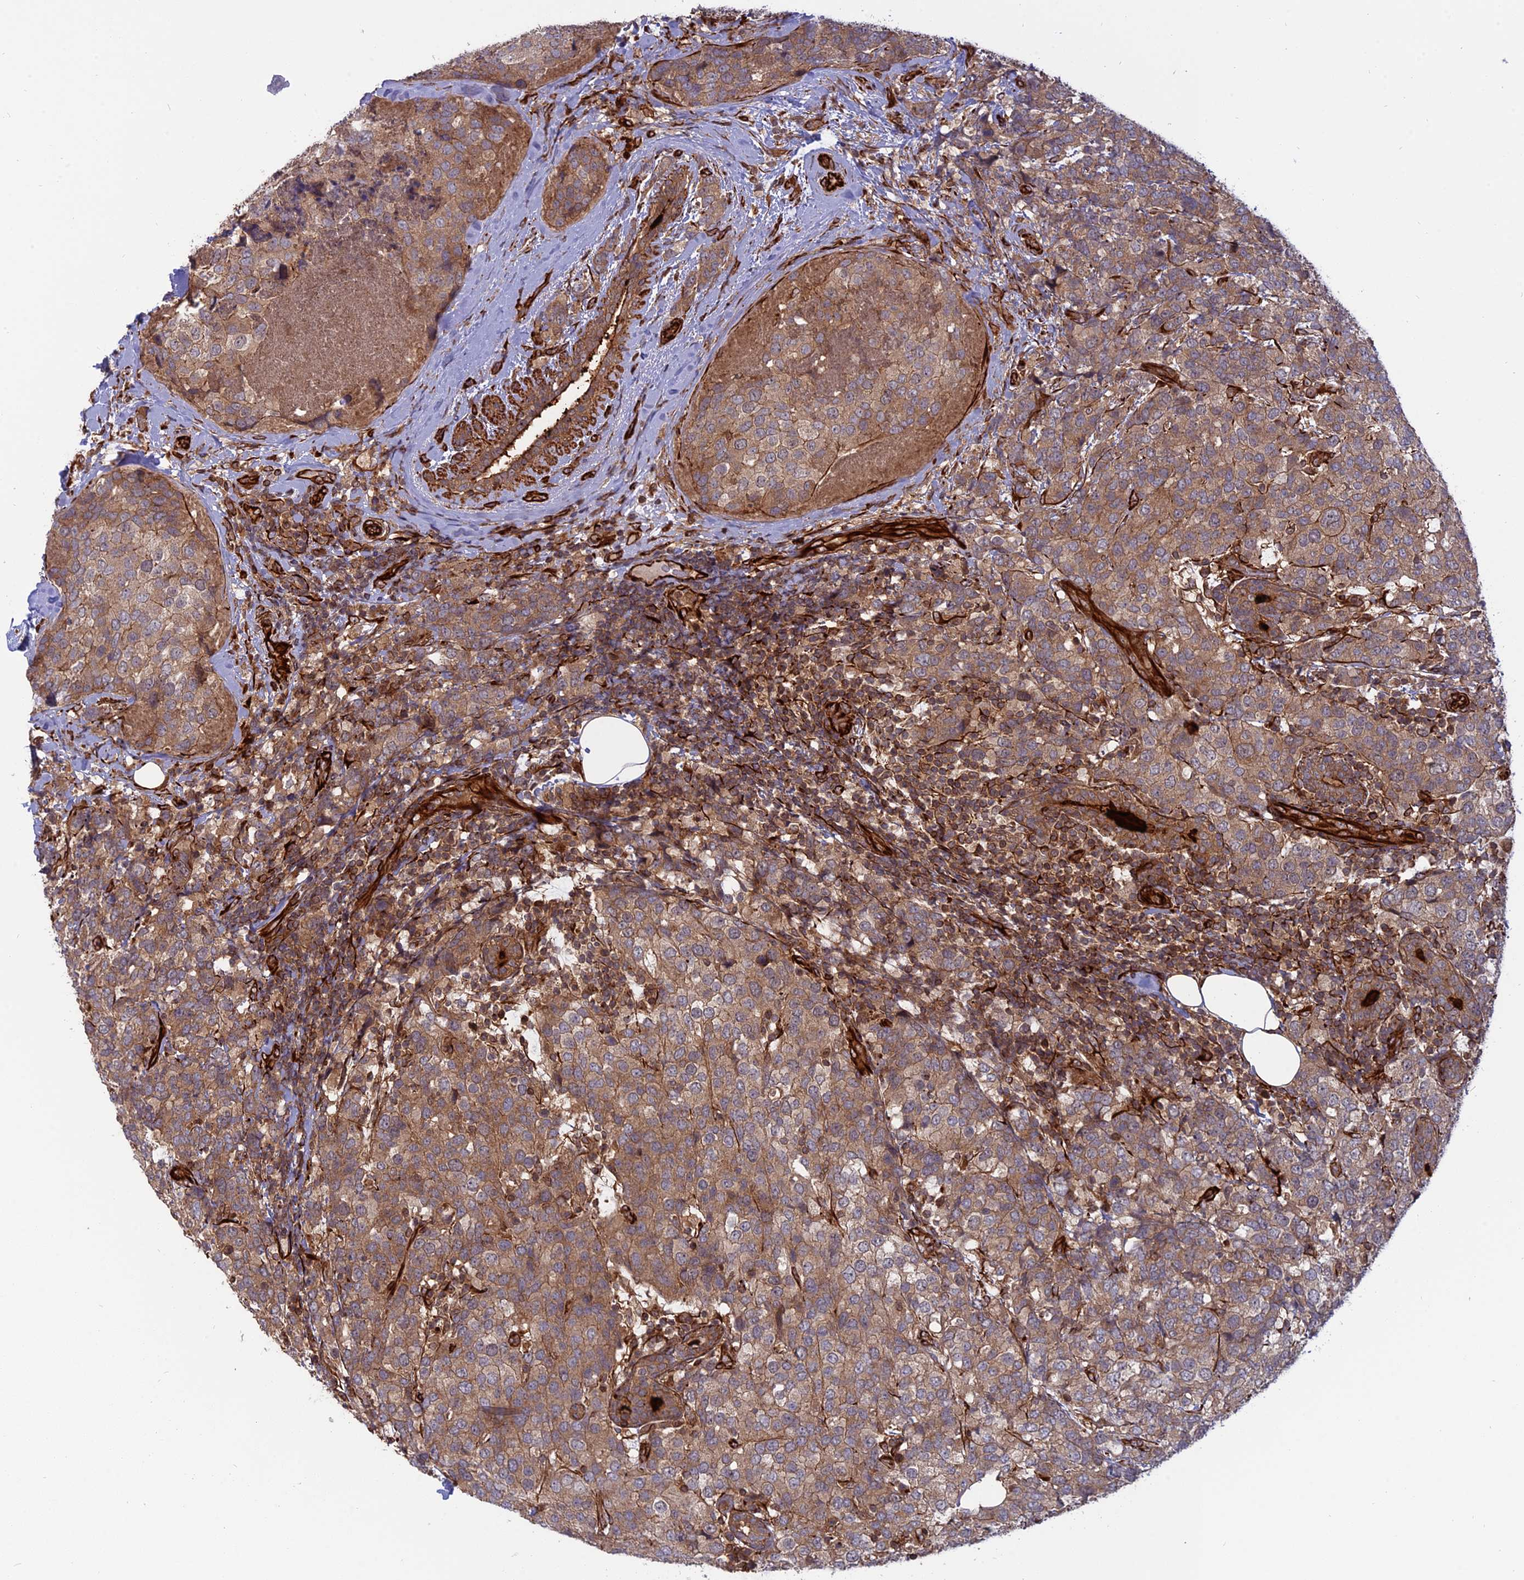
{"staining": {"intensity": "moderate", "quantity": ">75%", "location": "cytoplasmic/membranous"}, "tissue": "breast cancer", "cell_type": "Tumor cells", "image_type": "cancer", "snomed": [{"axis": "morphology", "description": "Lobular carcinoma"}, {"axis": "topography", "description": "Breast"}], "caption": "Immunohistochemistry (IHC) photomicrograph of neoplastic tissue: human breast cancer stained using immunohistochemistry reveals medium levels of moderate protein expression localized specifically in the cytoplasmic/membranous of tumor cells, appearing as a cytoplasmic/membranous brown color.", "gene": "PHLDB3", "patient": {"sex": "female", "age": 59}}